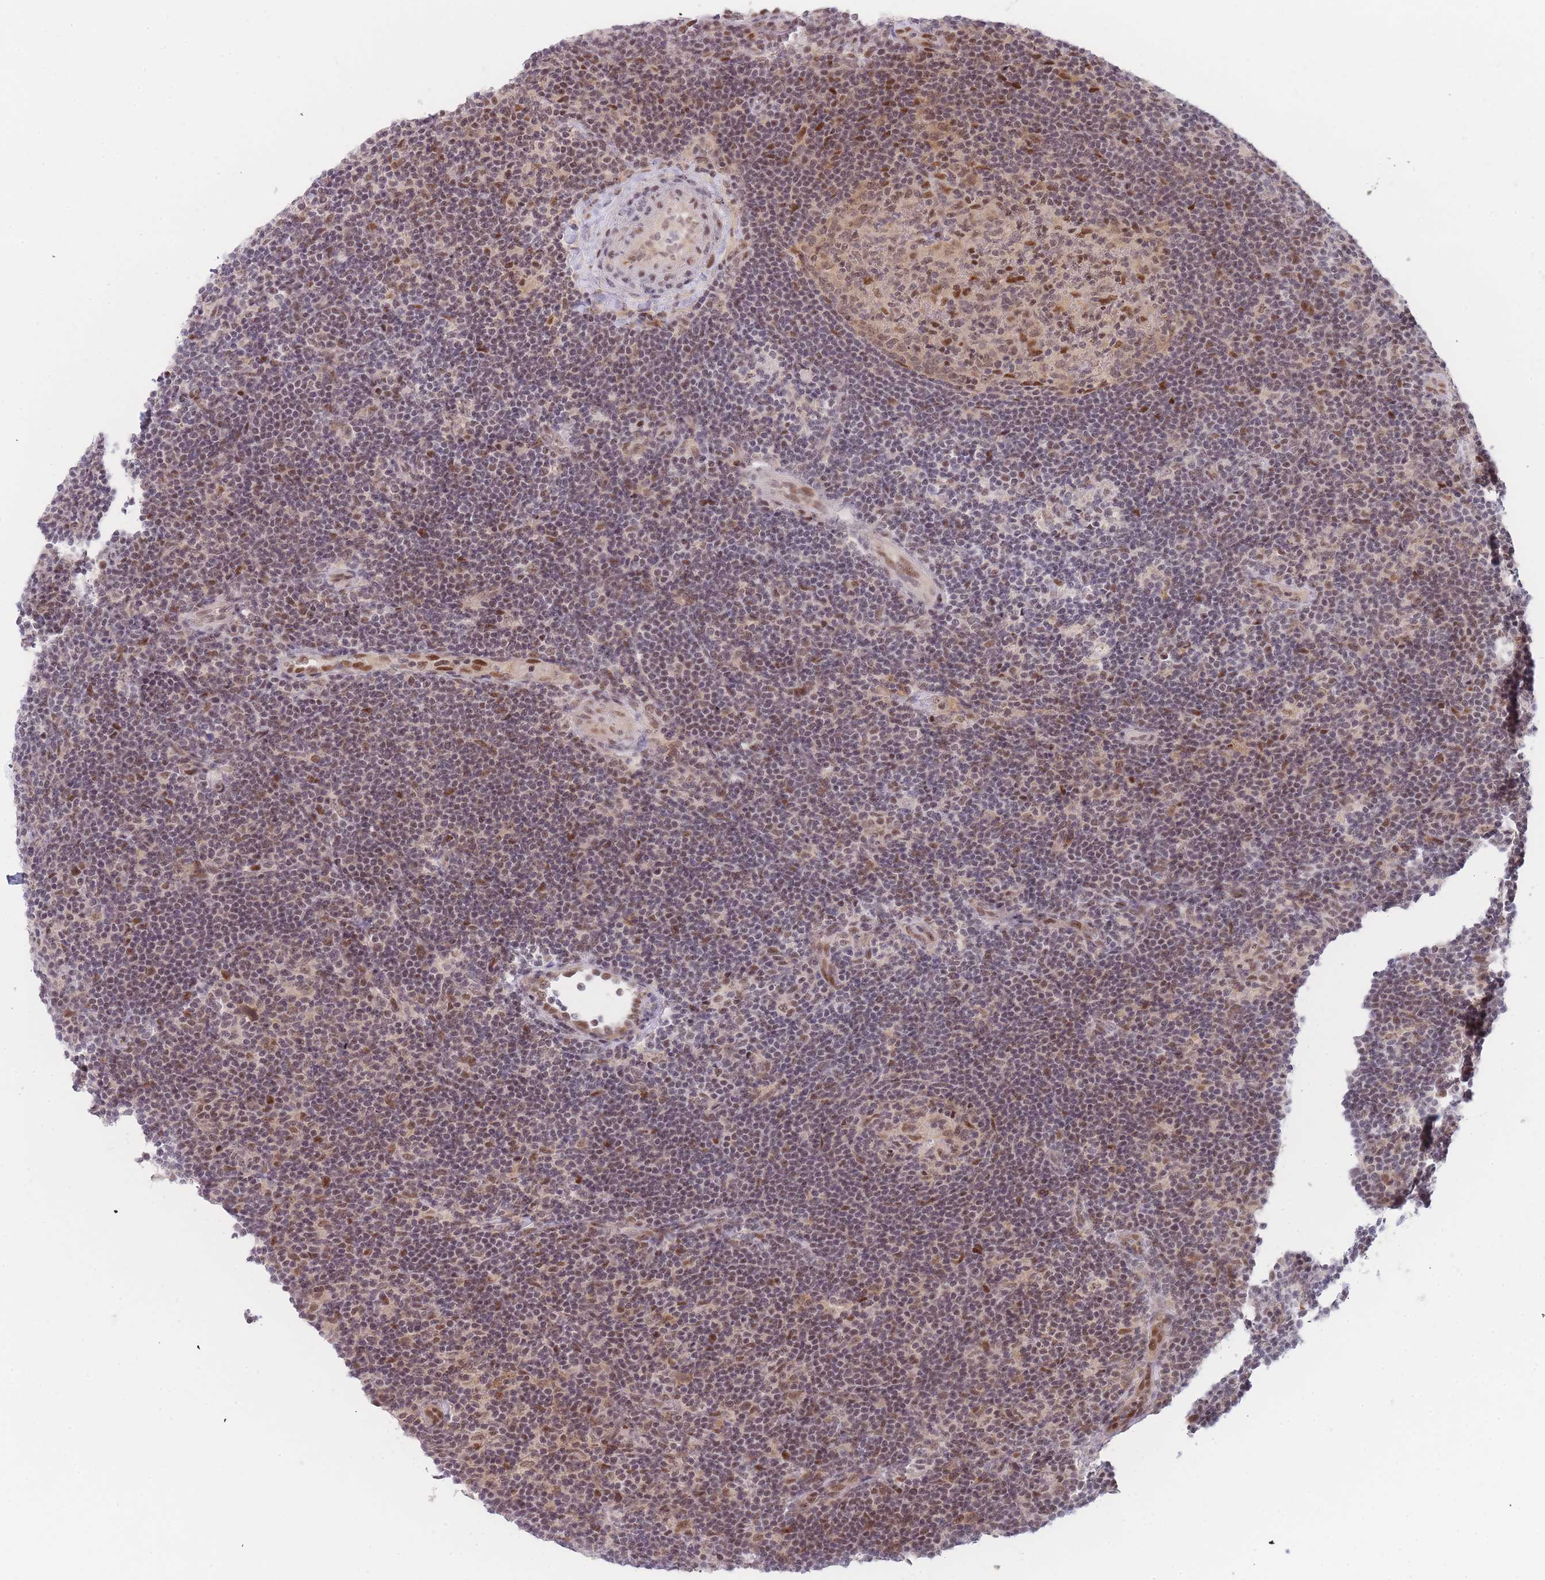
{"staining": {"intensity": "weak", "quantity": "25%-75%", "location": "nuclear"}, "tissue": "lymphoma", "cell_type": "Tumor cells", "image_type": "cancer", "snomed": [{"axis": "morphology", "description": "Hodgkin's disease, NOS"}, {"axis": "topography", "description": "Lymph node"}], "caption": "An IHC histopathology image of tumor tissue is shown. Protein staining in brown shows weak nuclear positivity in lymphoma within tumor cells.", "gene": "DEAF1", "patient": {"sex": "female", "age": 57}}